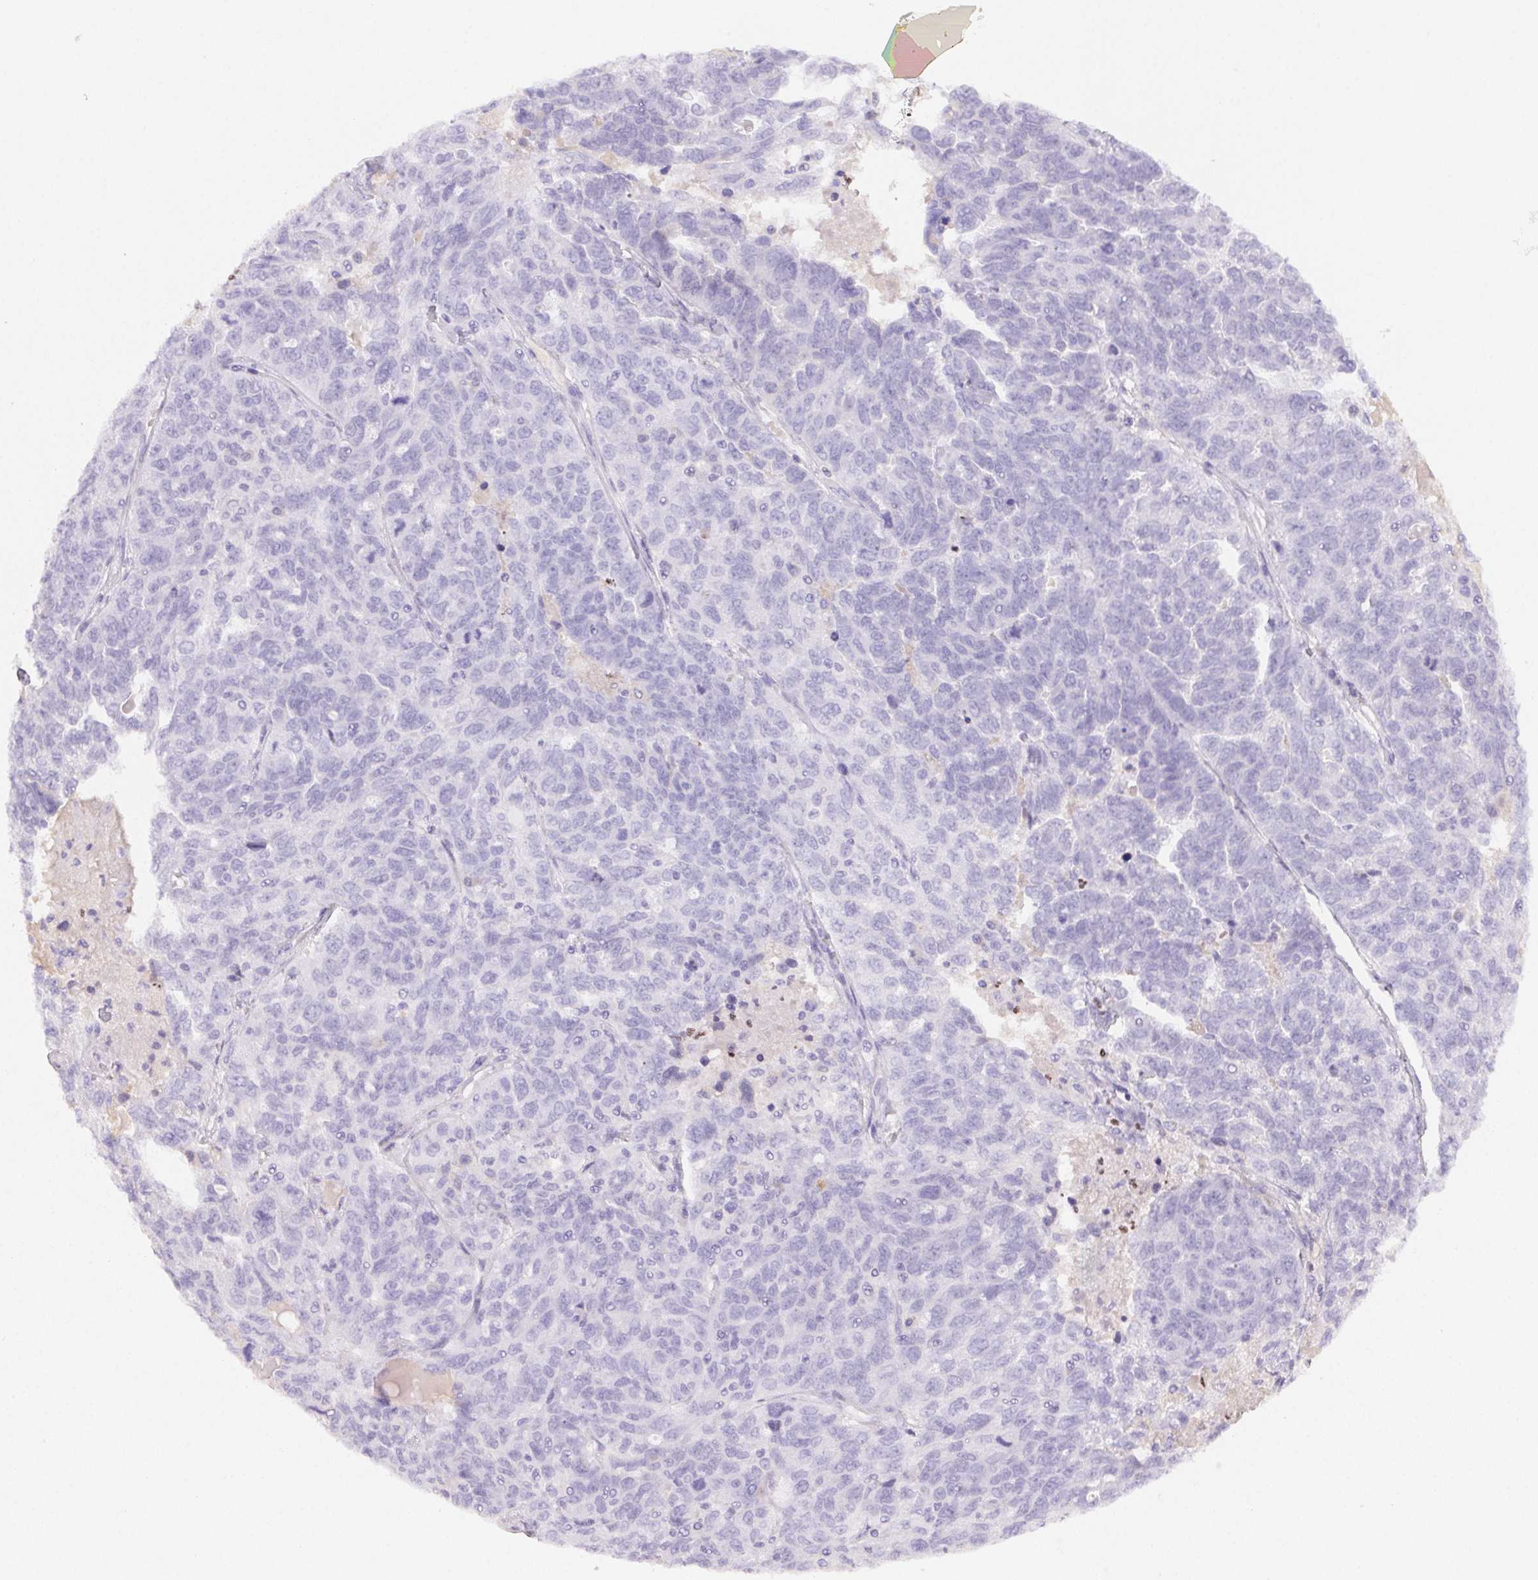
{"staining": {"intensity": "negative", "quantity": "none", "location": "none"}, "tissue": "ovarian cancer", "cell_type": "Tumor cells", "image_type": "cancer", "snomed": [{"axis": "morphology", "description": "Cystadenocarcinoma, serous, NOS"}, {"axis": "topography", "description": "Ovary"}], "caption": "Protein analysis of ovarian cancer (serous cystadenocarcinoma) shows no significant staining in tumor cells.", "gene": "PADI4", "patient": {"sex": "female", "age": 71}}